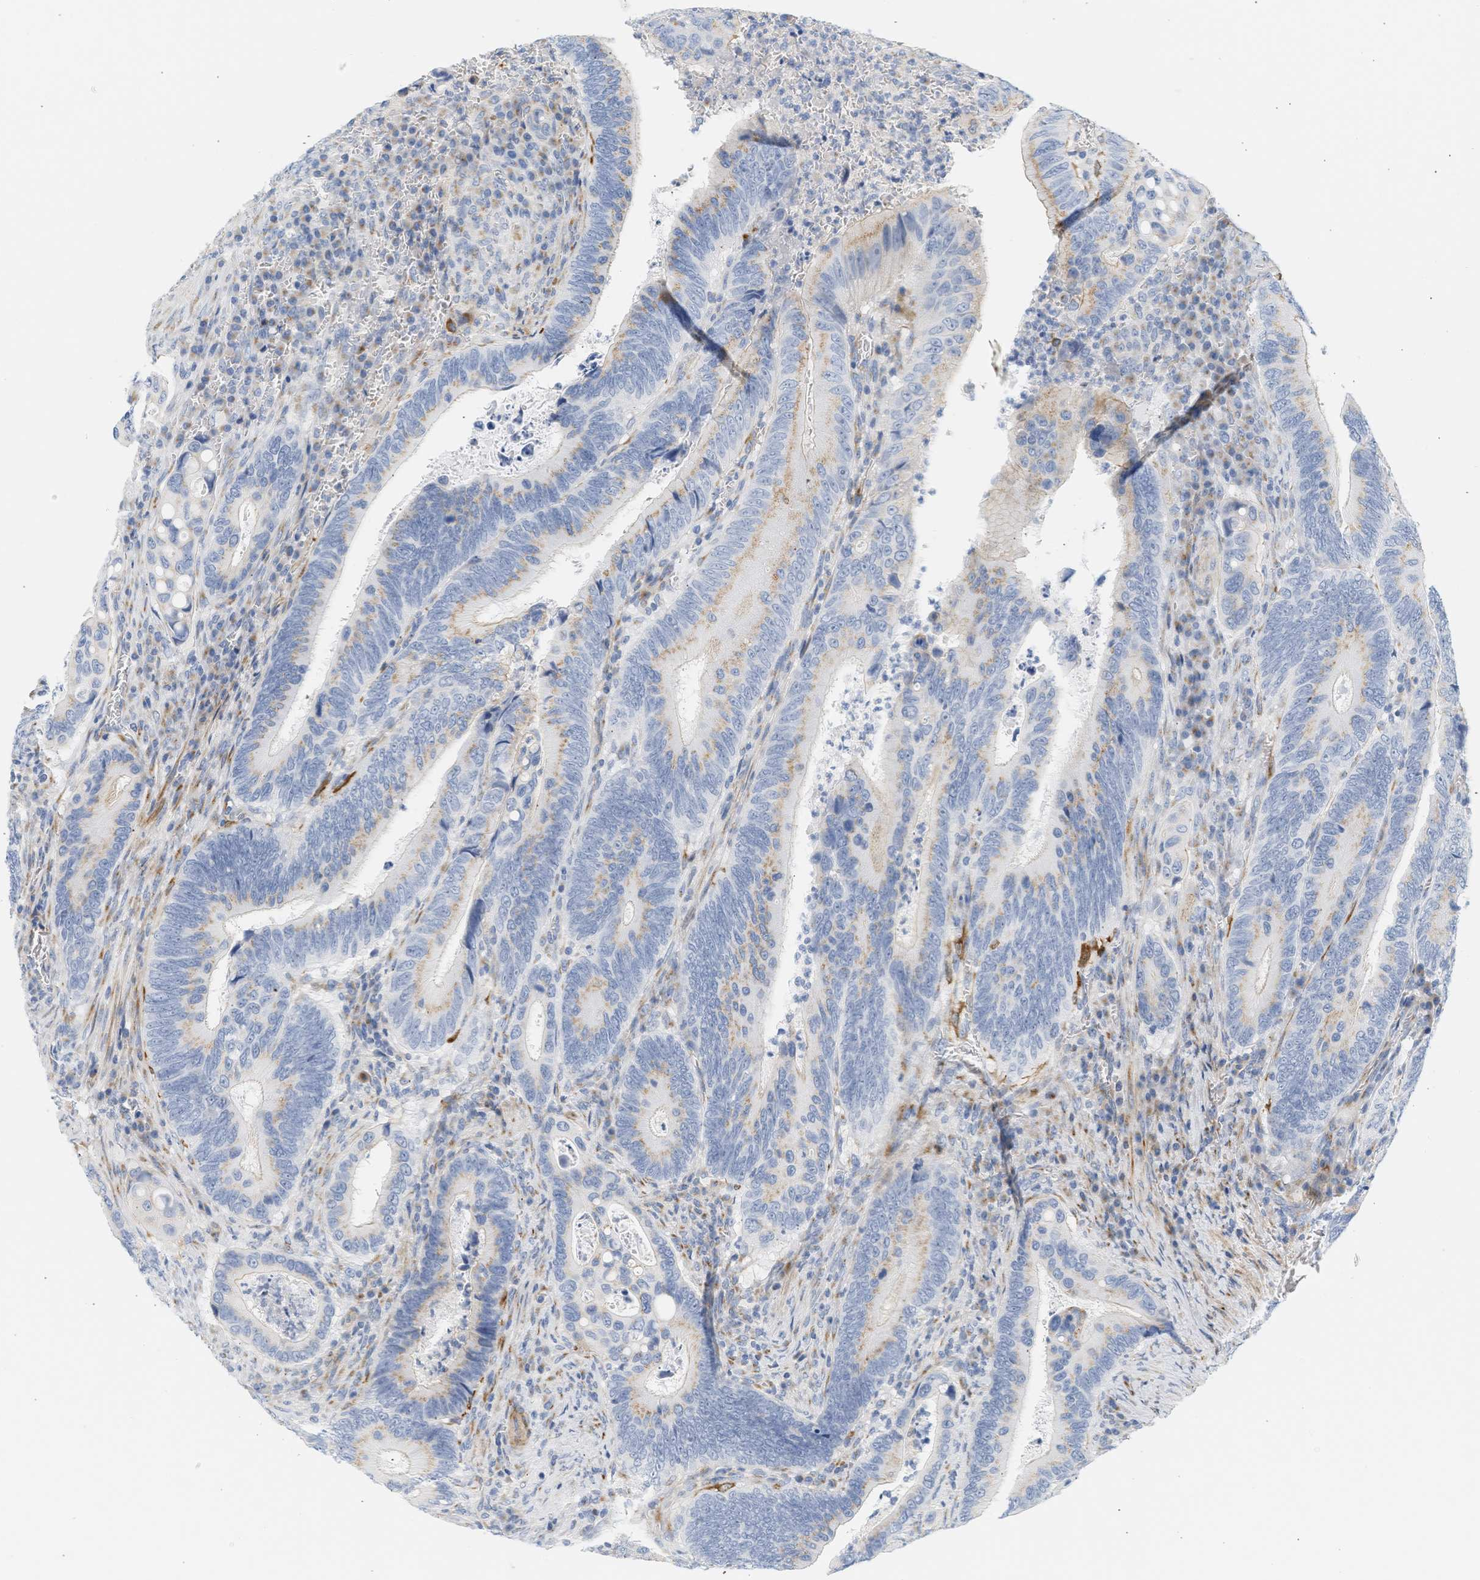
{"staining": {"intensity": "weak", "quantity": ">75%", "location": "cytoplasmic/membranous"}, "tissue": "colorectal cancer", "cell_type": "Tumor cells", "image_type": "cancer", "snomed": [{"axis": "morphology", "description": "Inflammation, NOS"}, {"axis": "morphology", "description": "Adenocarcinoma, NOS"}, {"axis": "topography", "description": "Colon"}], "caption": "Weak cytoplasmic/membranous protein positivity is seen in about >75% of tumor cells in colorectal cancer (adenocarcinoma). The staining was performed using DAB (3,3'-diaminobenzidine) to visualize the protein expression in brown, while the nuclei were stained in blue with hematoxylin (Magnification: 20x).", "gene": "SLC30A7", "patient": {"sex": "male", "age": 72}}